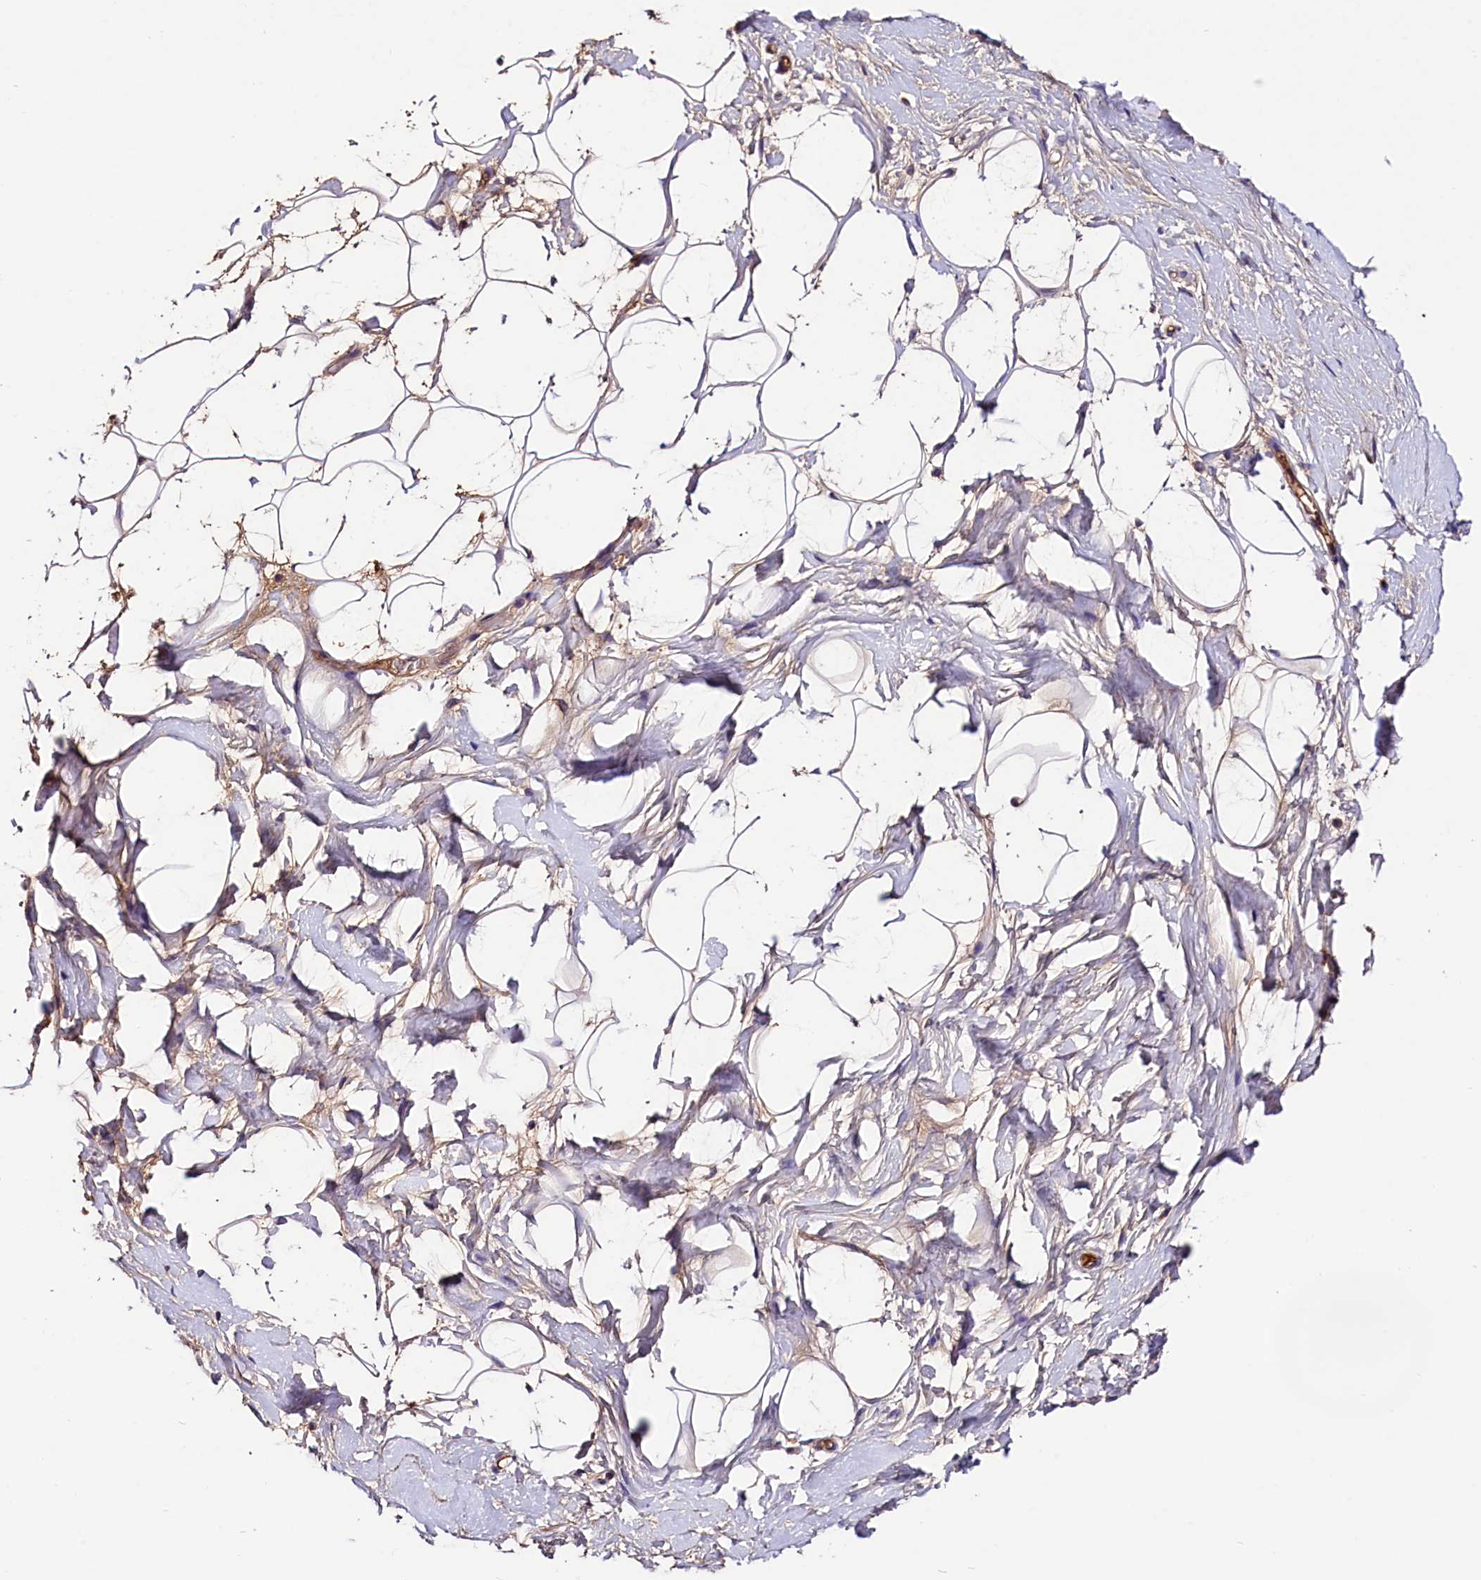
{"staining": {"intensity": "negative", "quantity": "none", "location": "none"}, "tissue": "adipose tissue", "cell_type": "Adipocytes", "image_type": "normal", "snomed": [{"axis": "morphology", "description": "Normal tissue, NOS"}, {"axis": "topography", "description": "Breast"}], "caption": "Immunohistochemical staining of unremarkable human adipose tissue exhibits no significant expression in adipocytes. The staining is performed using DAB brown chromogen with nuclei counter-stained in using hematoxylin.", "gene": "ARMC6", "patient": {"sex": "female", "age": 26}}